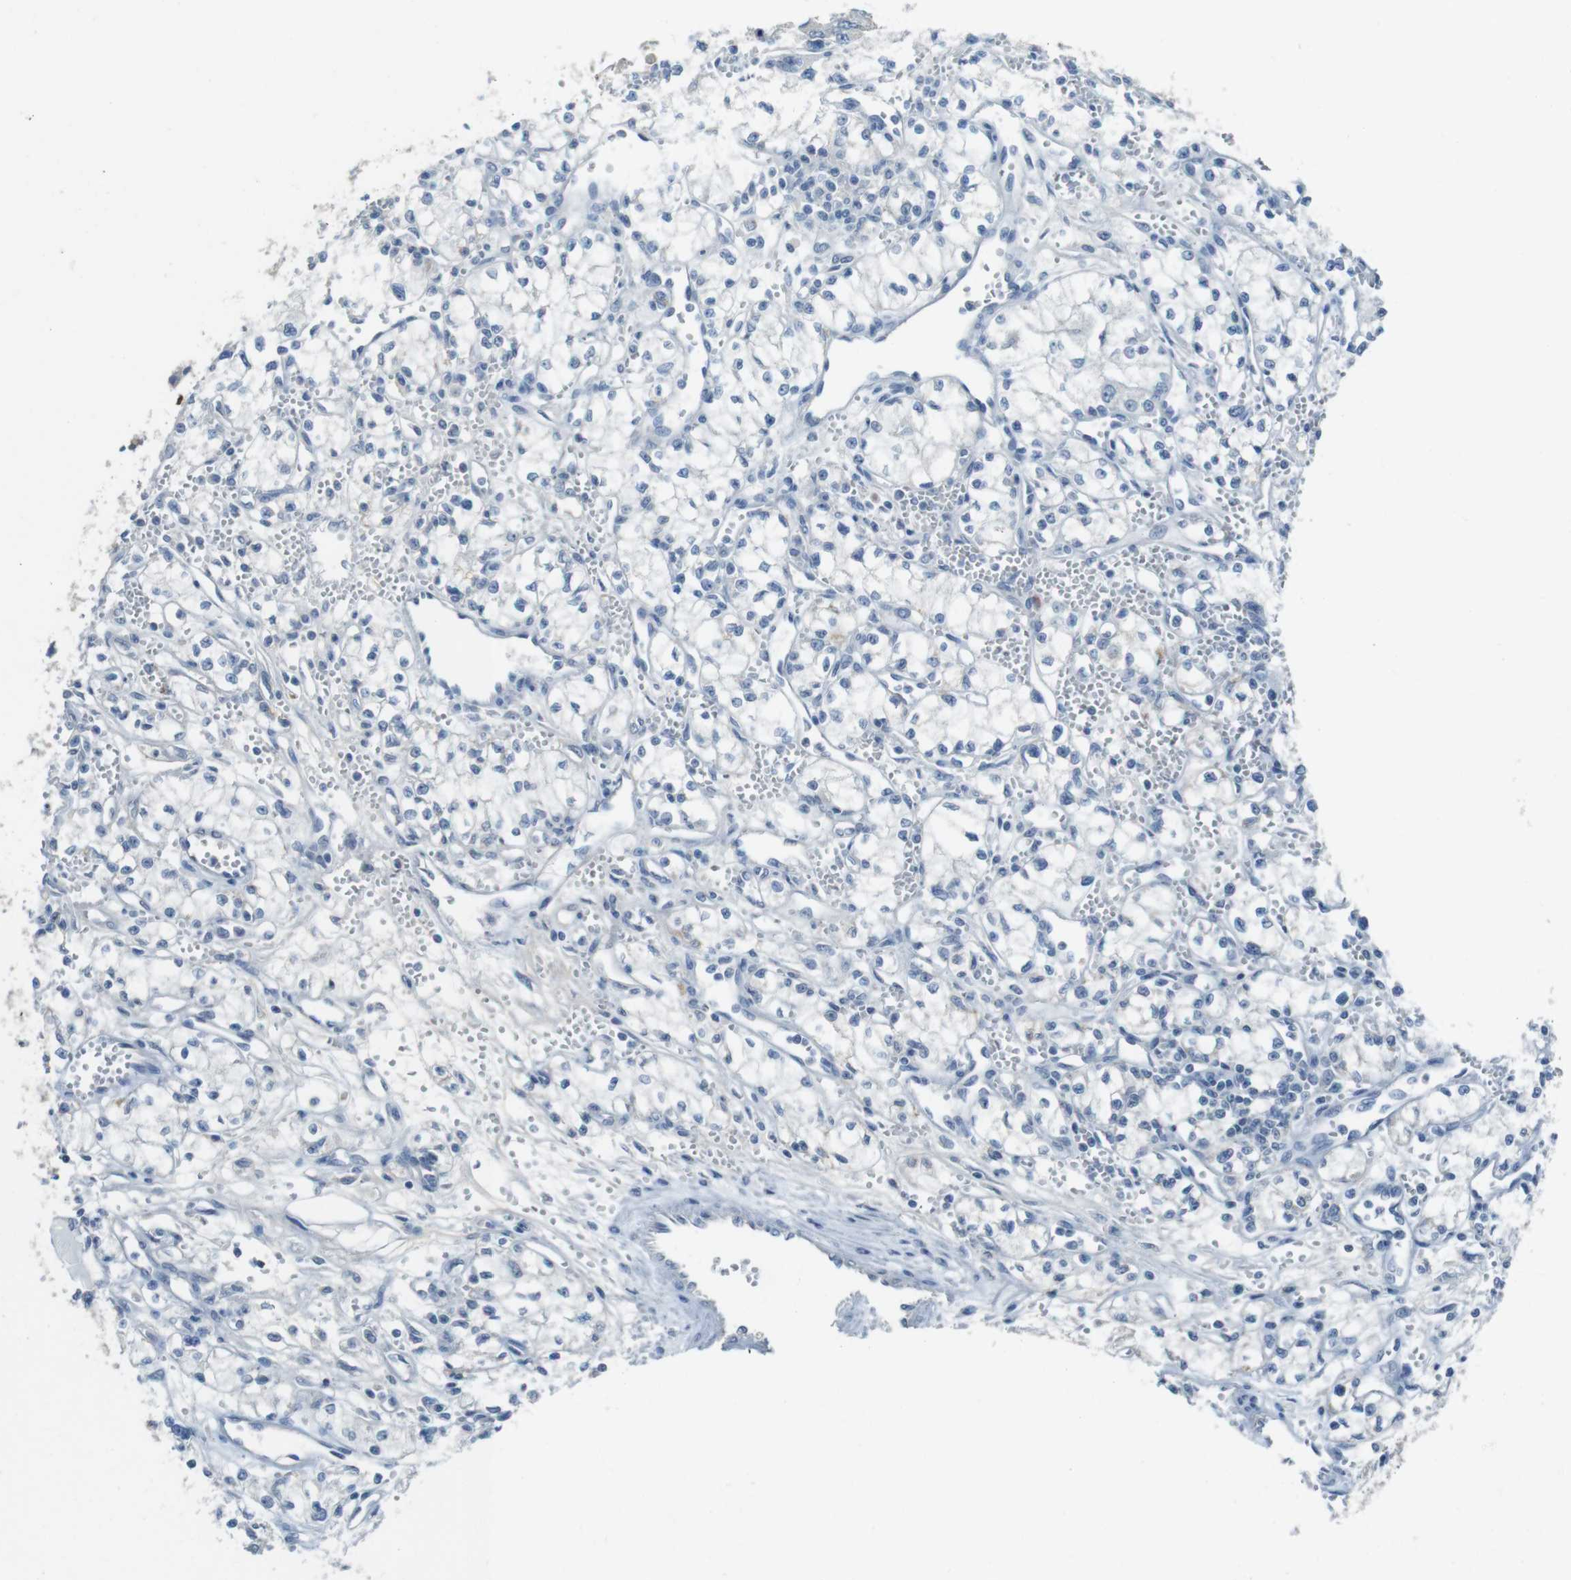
{"staining": {"intensity": "negative", "quantity": "none", "location": "none"}, "tissue": "renal cancer", "cell_type": "Tumor cells", "image_type": "cancer", "snomed": [{"axis": "morphology", "description": "Normal tissue, NOS"}, {"axis": "morphology", "description": "Adenocarcinoma, NOS"}, {"axis": "topography", "description": "Kidney"}], "caption": "The immunohistochemistry (IHC) histopathology image has no significant staining in tumor cells of adenocarcinoma (renal) tissue.", "gene": "ENTPD7", "patient": {"sex": "male", "age": 59}}